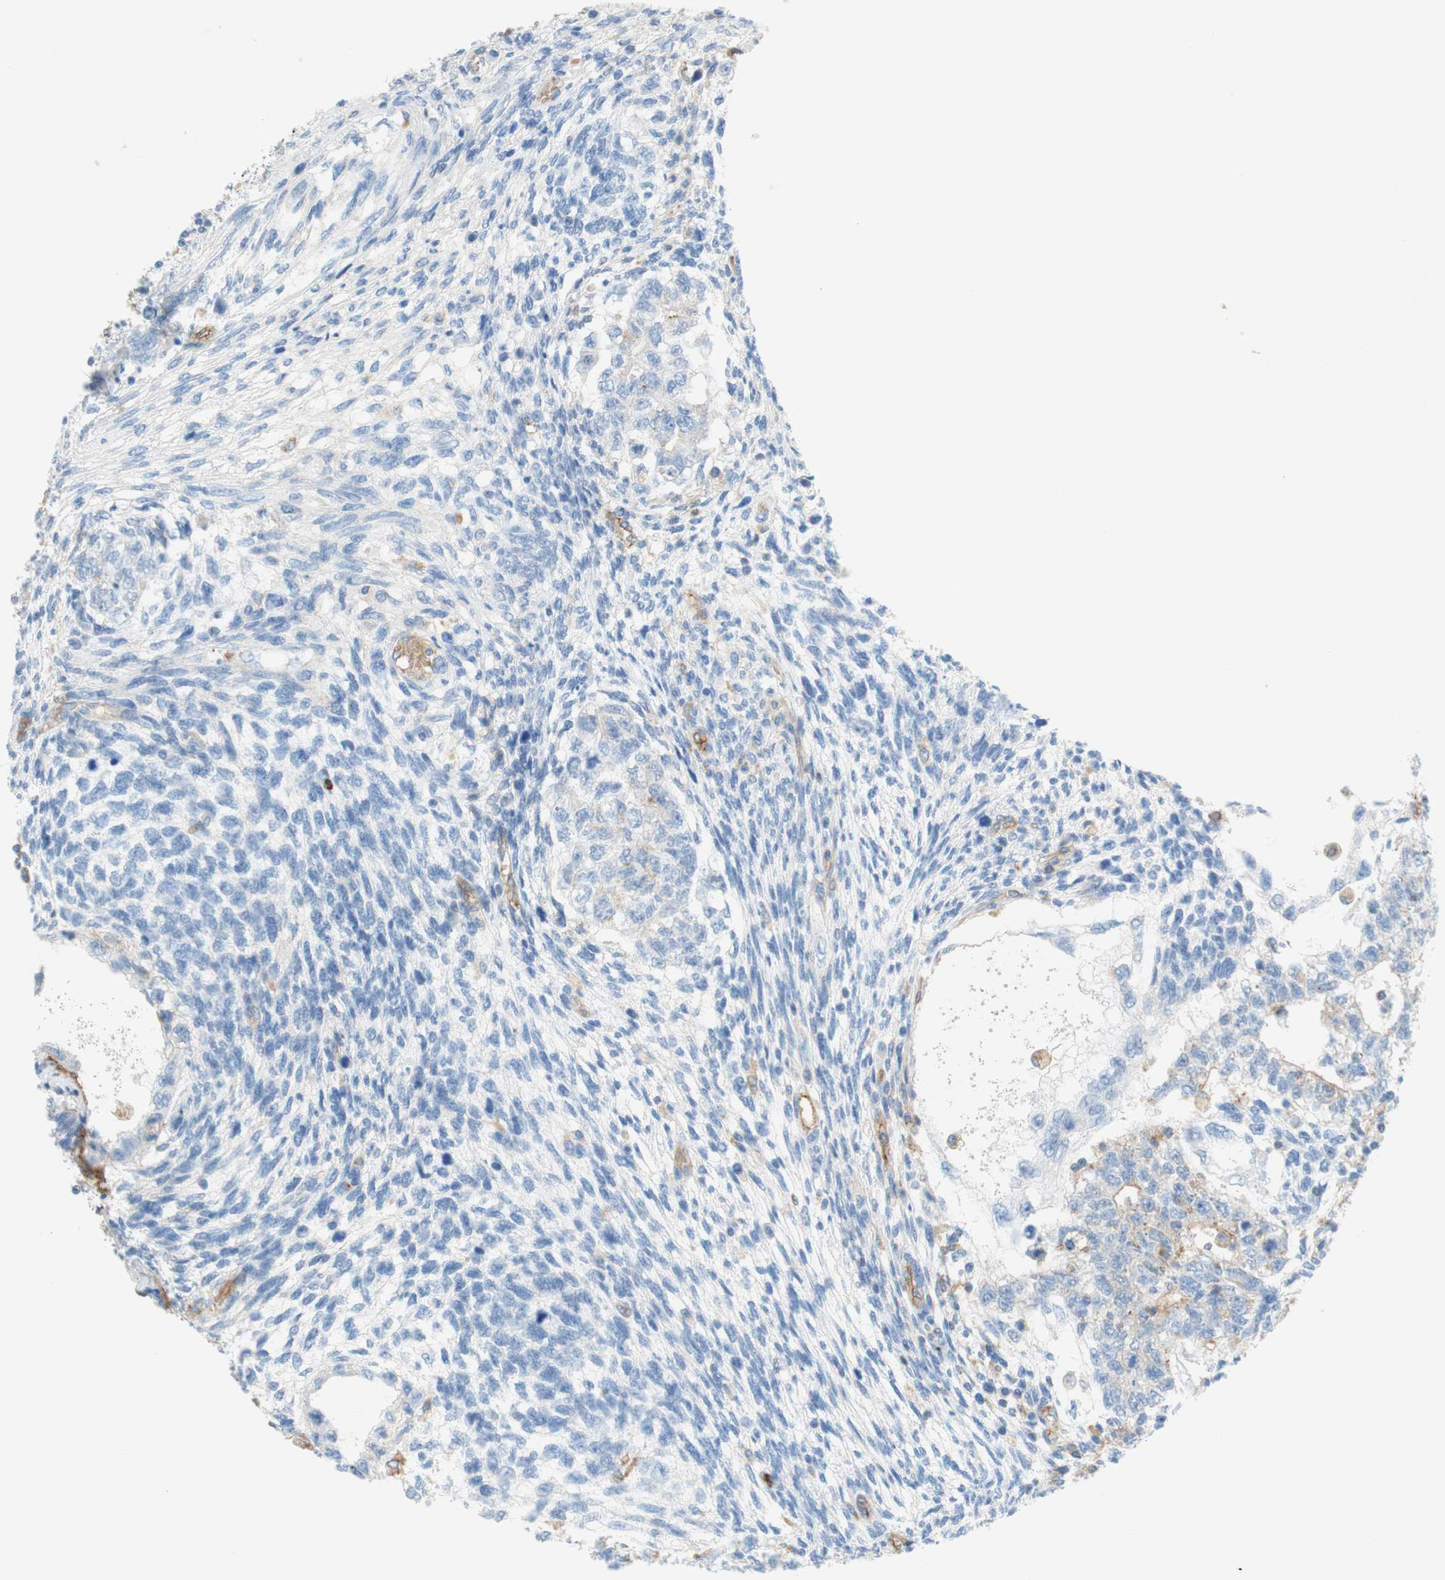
{"staining": {"intensity": "weak", "quantity": "<25%", "location": "cytoplasmic/membranous"}, "tissue": "testis cancer", "cell_type": "Tumor cells", "image_type": "cancer", "snomed": [{"axis": "morphology", "description": "Normal tissue, NOS"}, {"axis": "morphology", "description": "Carcinoma, Embryonal, NOS"}, {"axis": "topography", "description": "Testis"}], "caption": "Protein analysis of testis cancer (embryonal carcinoma) displays no significant expression in tumor cells. (DAB immunohistochemistry visualized using brightfield microscopy, high magnification).", "gene": "STOM", "patient": {"sex": "male", "age": 36}}